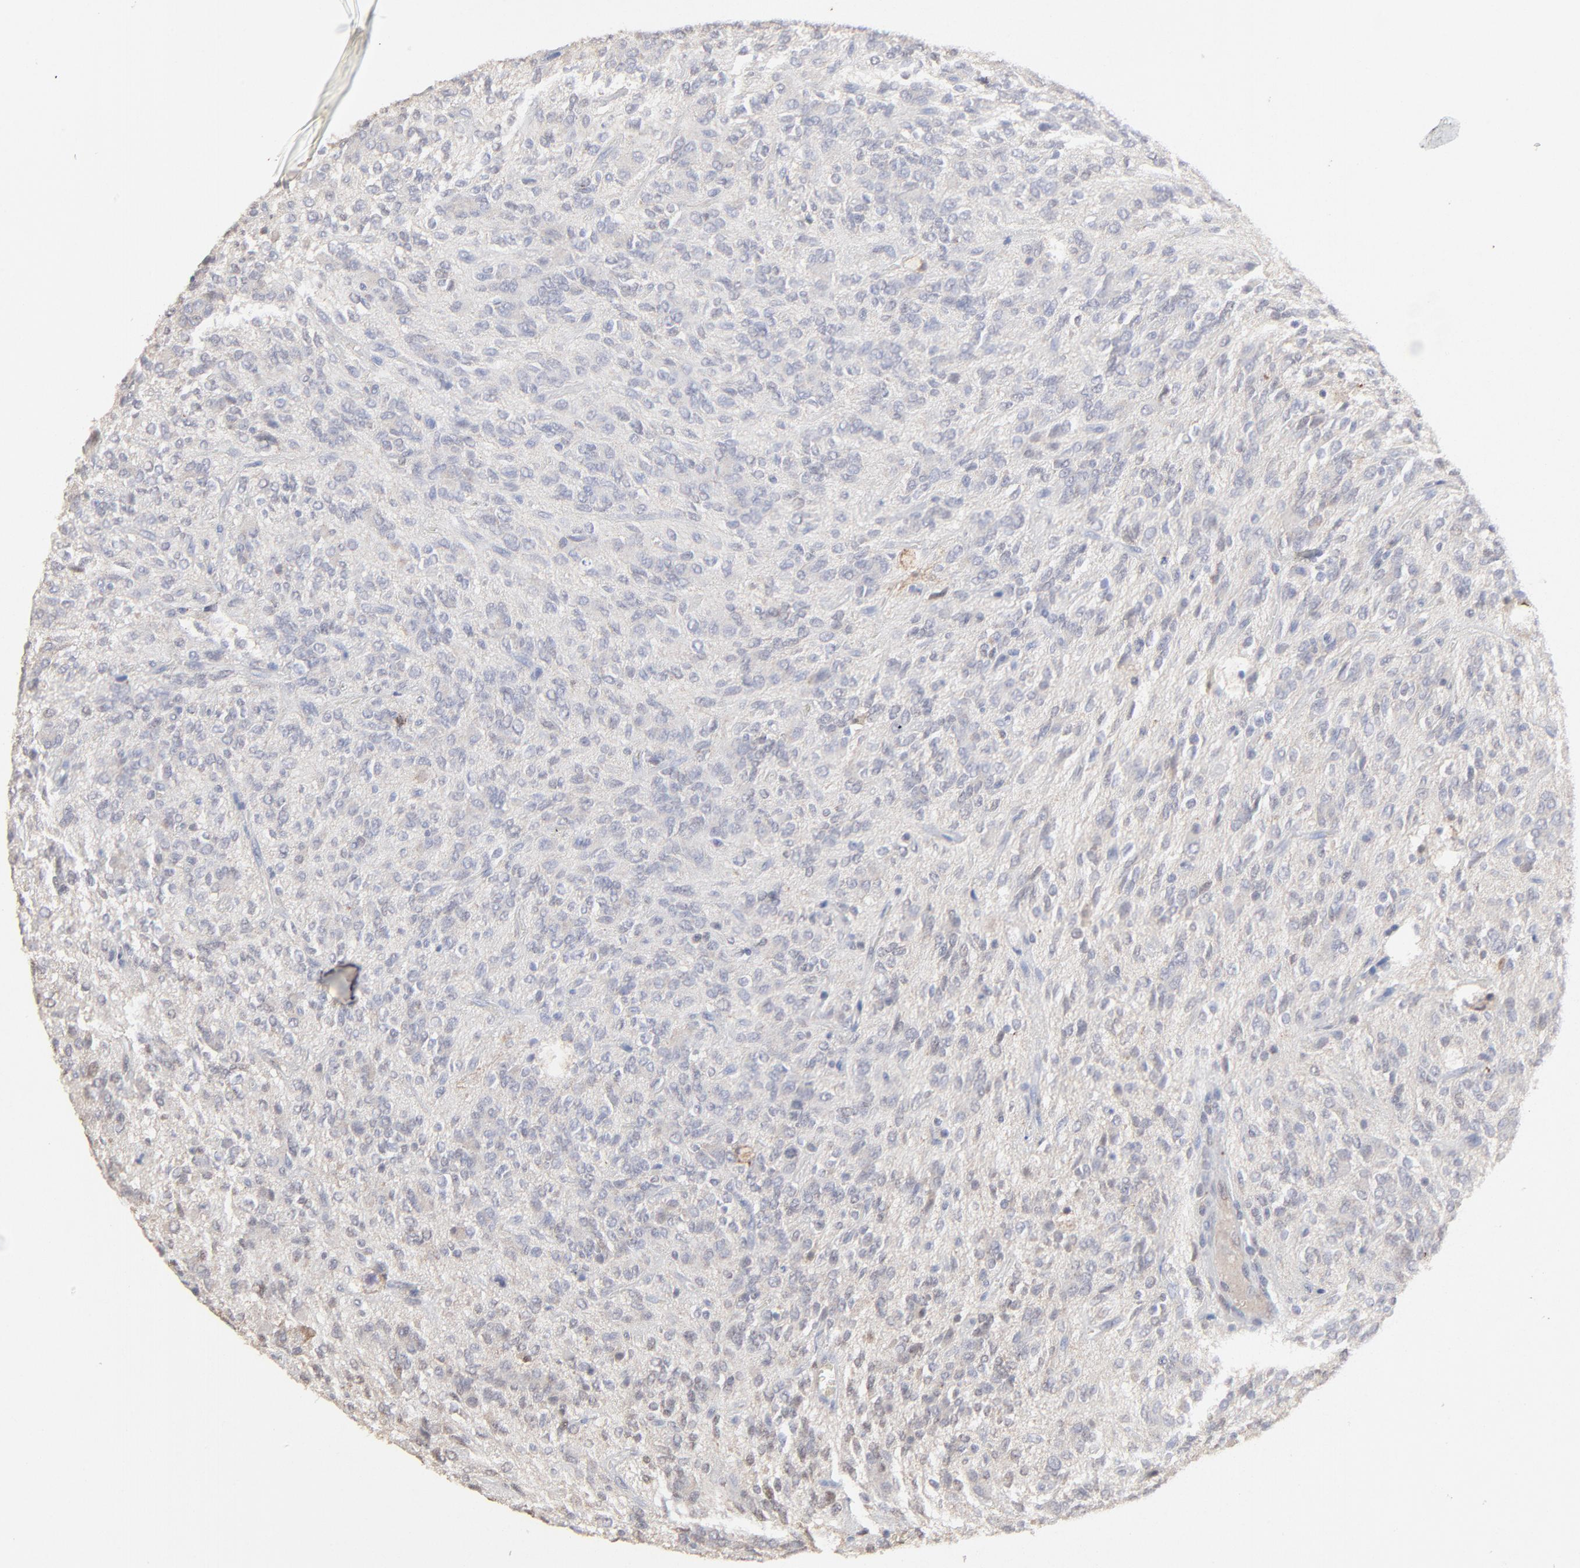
{"staining": {"intensity": "moderate", "quantity": "<25%", "location": "cytoplasmic/membranous"}, "tissue": "glioma", "cell_type": "Tumor cells", "image_type": "cancer", "snomed": [{"axis": "morphology", "description": "Glioma, malignant, Low grade"}, {"axis": "topography", "description": "Brain"}], "caption": "IHC photomicrograph of glioma stained for a protein (brown), which exhibits low levels of moderate cytoplasmic/membranous positivity in approximately <25% of tumor cells.", "gene": "LGALS3", "patient": {"sex": "female", "age": 15}}